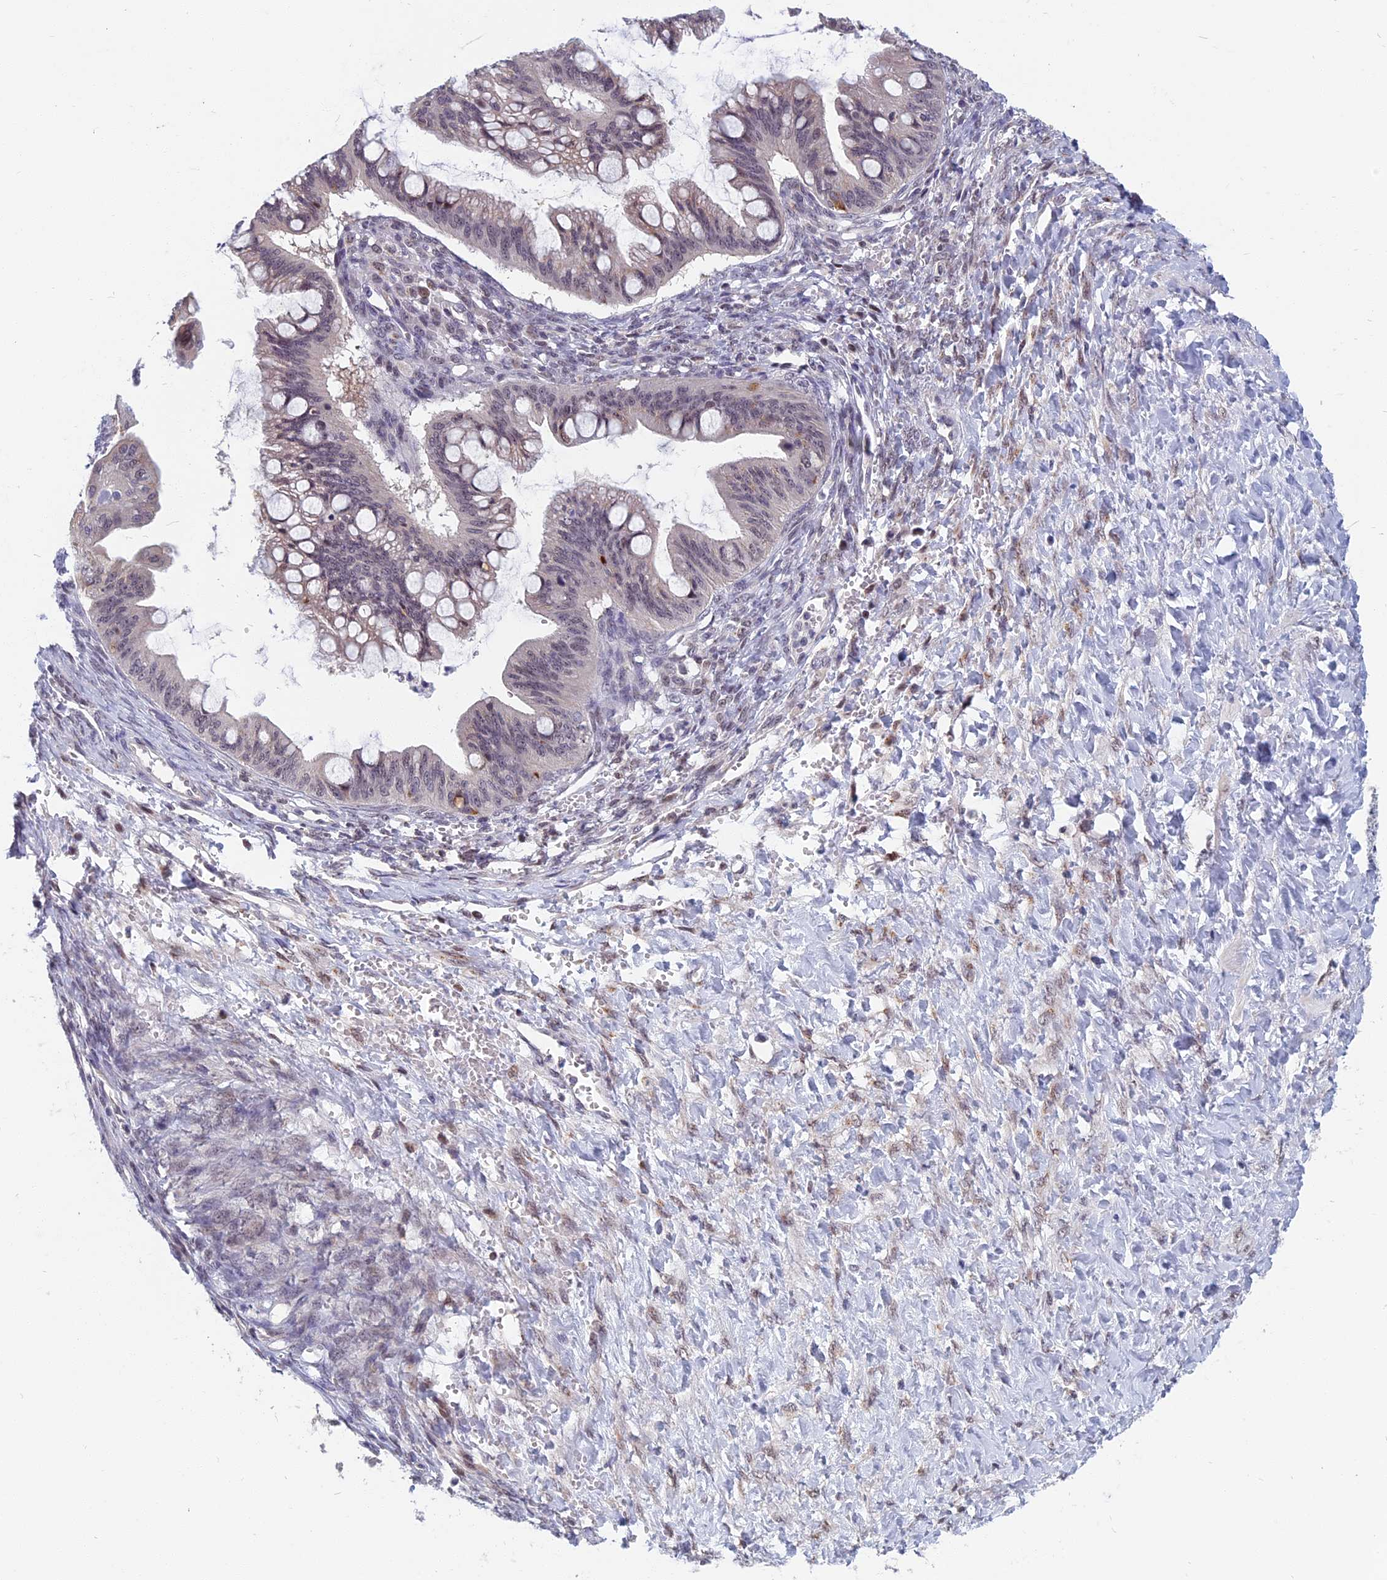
{"staining": {"intensity": "negative", "quantity": "none", "location": "none"}, "tissue": "ovarian cancer", "cell_type": "Tumor cells", "image_type": "cancer", "snomed": [{"axis": "morphology", "description": "Cystadenocarcinoma, mucinous, NOS"}, {"axis": "topography", "description": "Ovary"}], "caption": "This is an immunohistochemistry (IHC) image of mucinous cystadenocarcinoma (ovarian). There is no staining in tumor cells.", "gene": "CCDC113", "patient": {"sex": "female", "age": 73}}